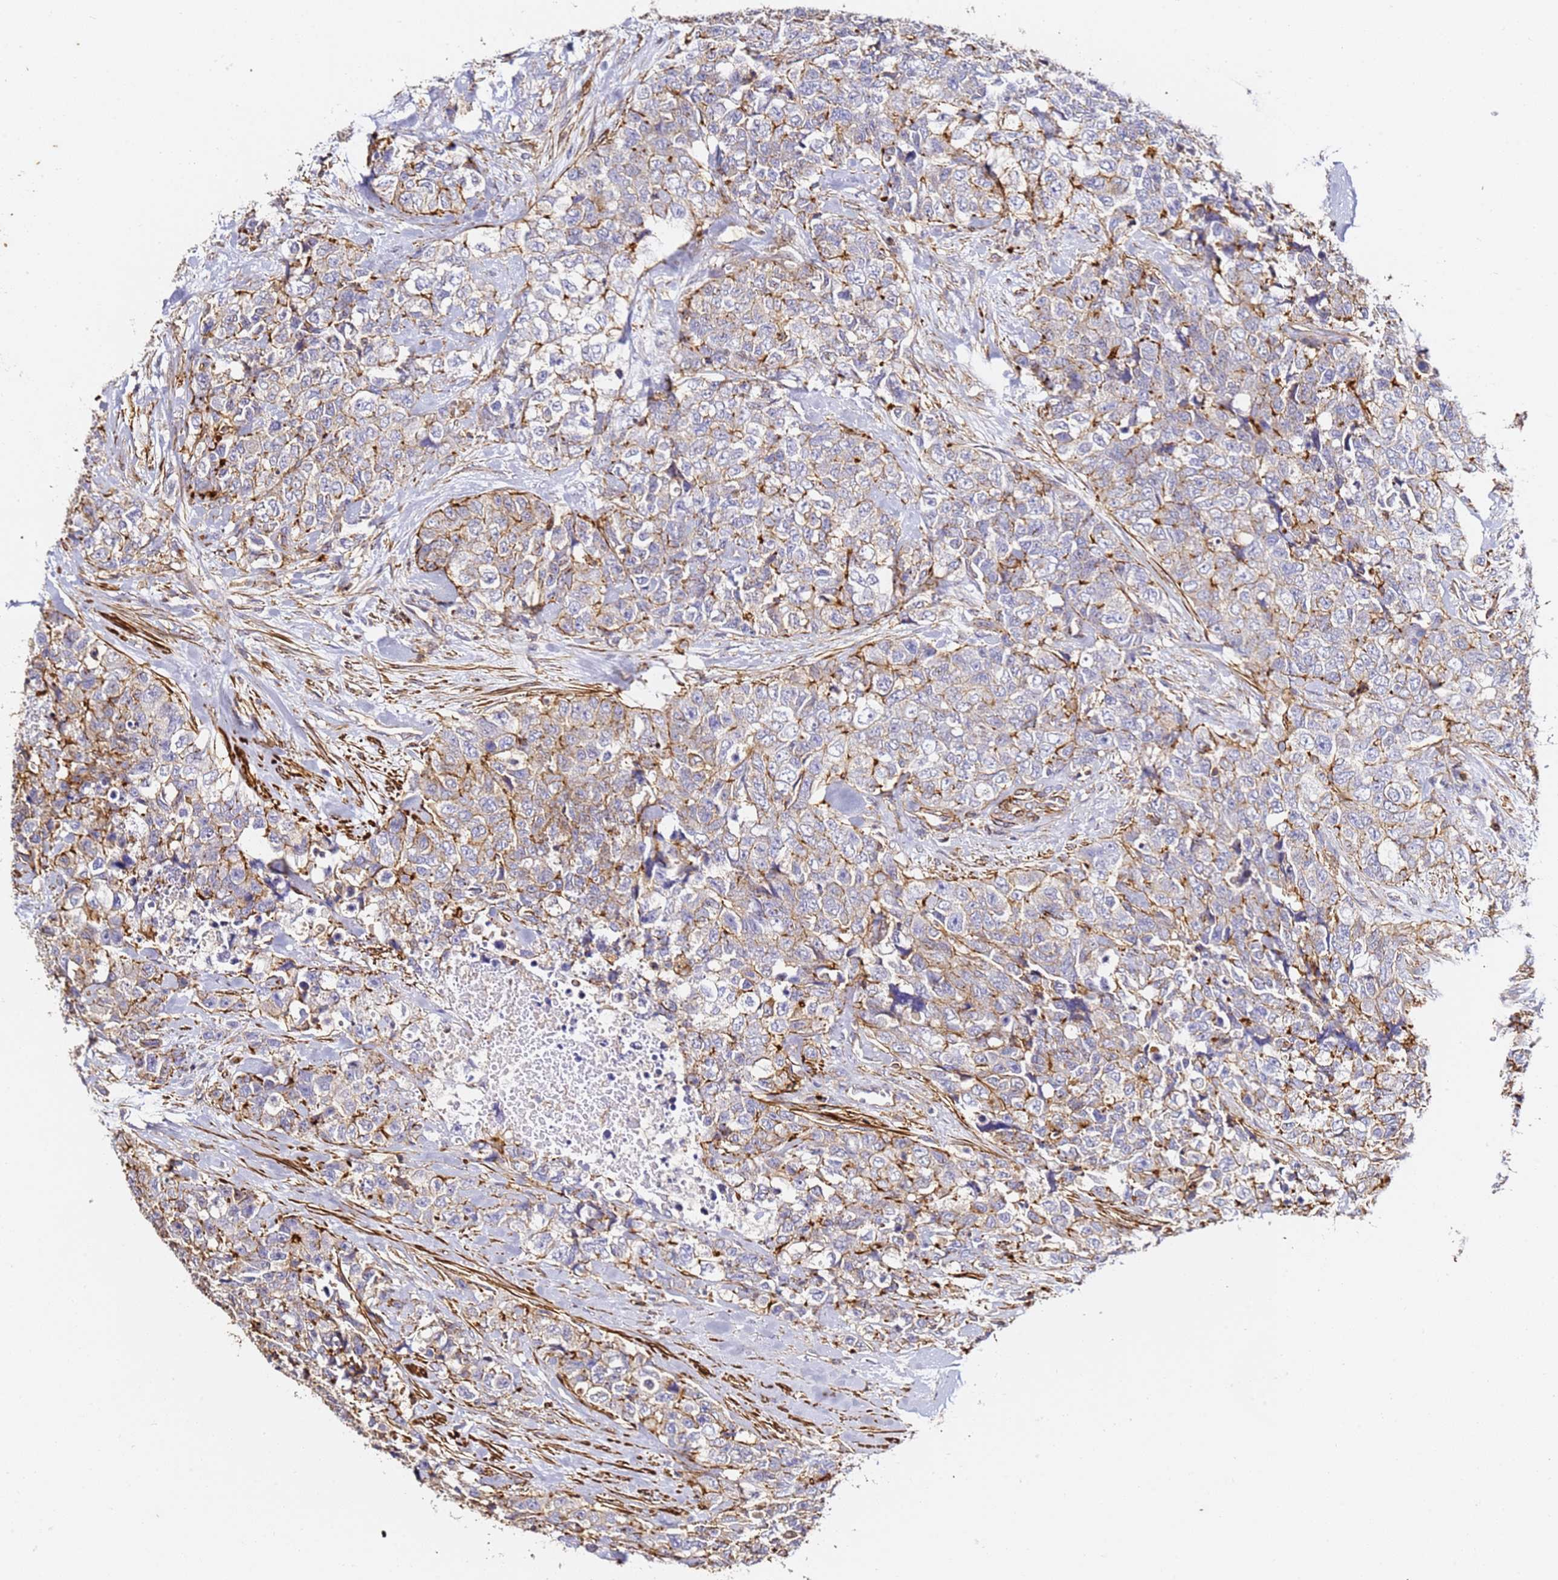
{"staining": {"intensity": "moderate", "quantity": "25%-75%", "location": "cytoplasmic/membranous"}, "tissue": "urothelial cancer", "cell_type": "Tumor cells", "image_type": "cancer", "snomed": [{"axis": "morphology", "description": "Urothelial carcinoma, High grade"}, {"axis": "topography", "description": "Urinary bladder"}], "caption": "Protein analysis of urothelial cancer tissue displays moderate cytoplasmic/membranous positivity in approximately 25%-75% of tumor cells. The staining is performed using DAB brown chromogen to label protein expression. The nuclei are counter-stained blue using hematoxylin.", "gene": "ZNF671", "patient": {"sex": "female", "age": 78}}